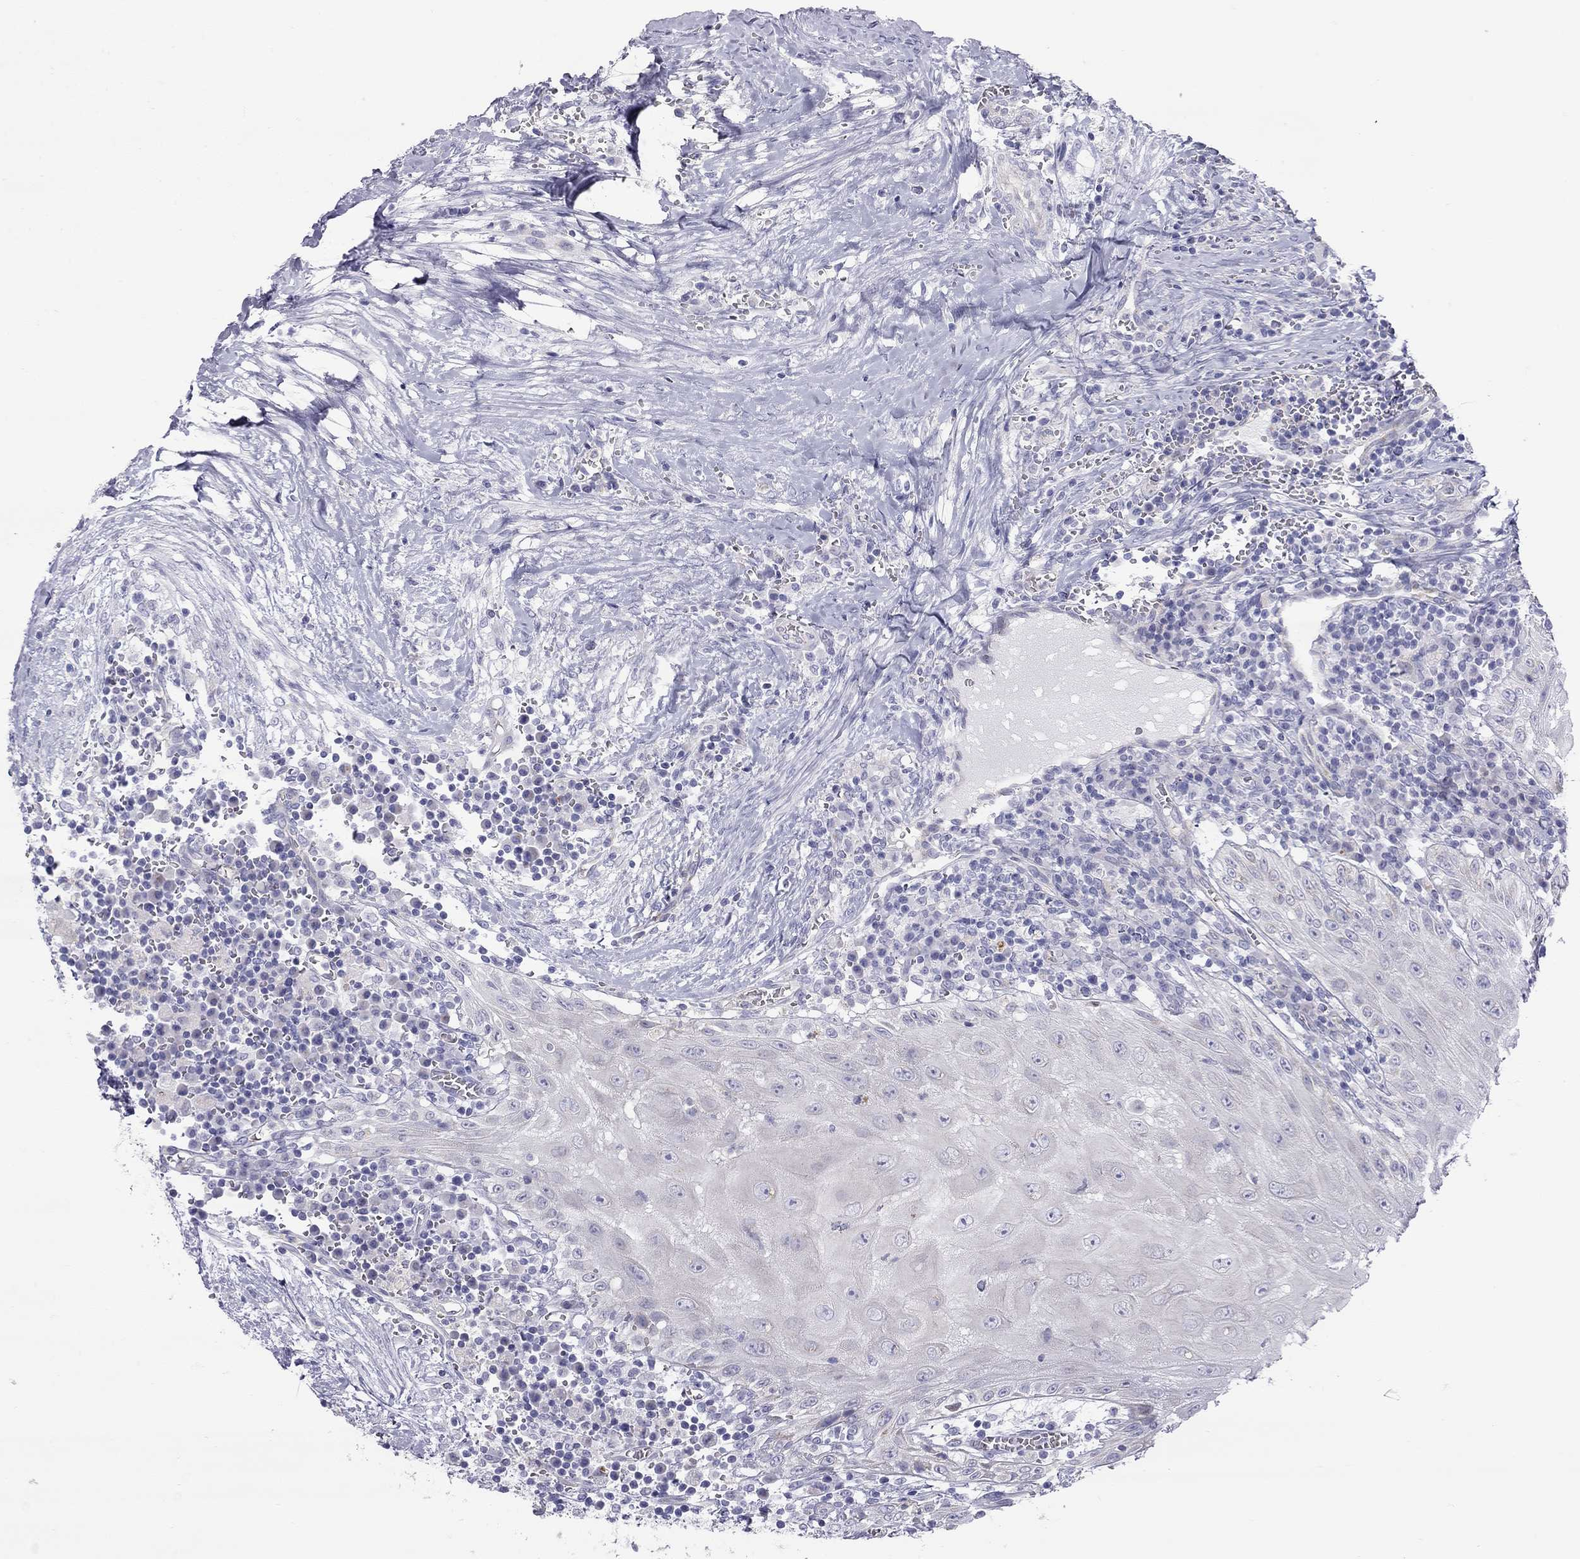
{"staining": {"intensity": "negative", "quantity": "none", "location": "none"}, "tissue": "head and neck cancer", "cell_type": "Tumor cells", "image_type": "cancer", "snomed": [{"axis": "morphology", "description": "Squamous cell carcinoma, NOS"}, {"axis": "topography", "description": "Oral tissue"}, {"axis": "topography", "description": "Head-Neck"}], "caption": "The immunohistochemistry (IHC) micrograph has no significant positivity in tumor cells of head and neck squamous cell carcinoma tissue.", "gene": "TDRD6", "patient": {"sex": "male", "age": 58}}